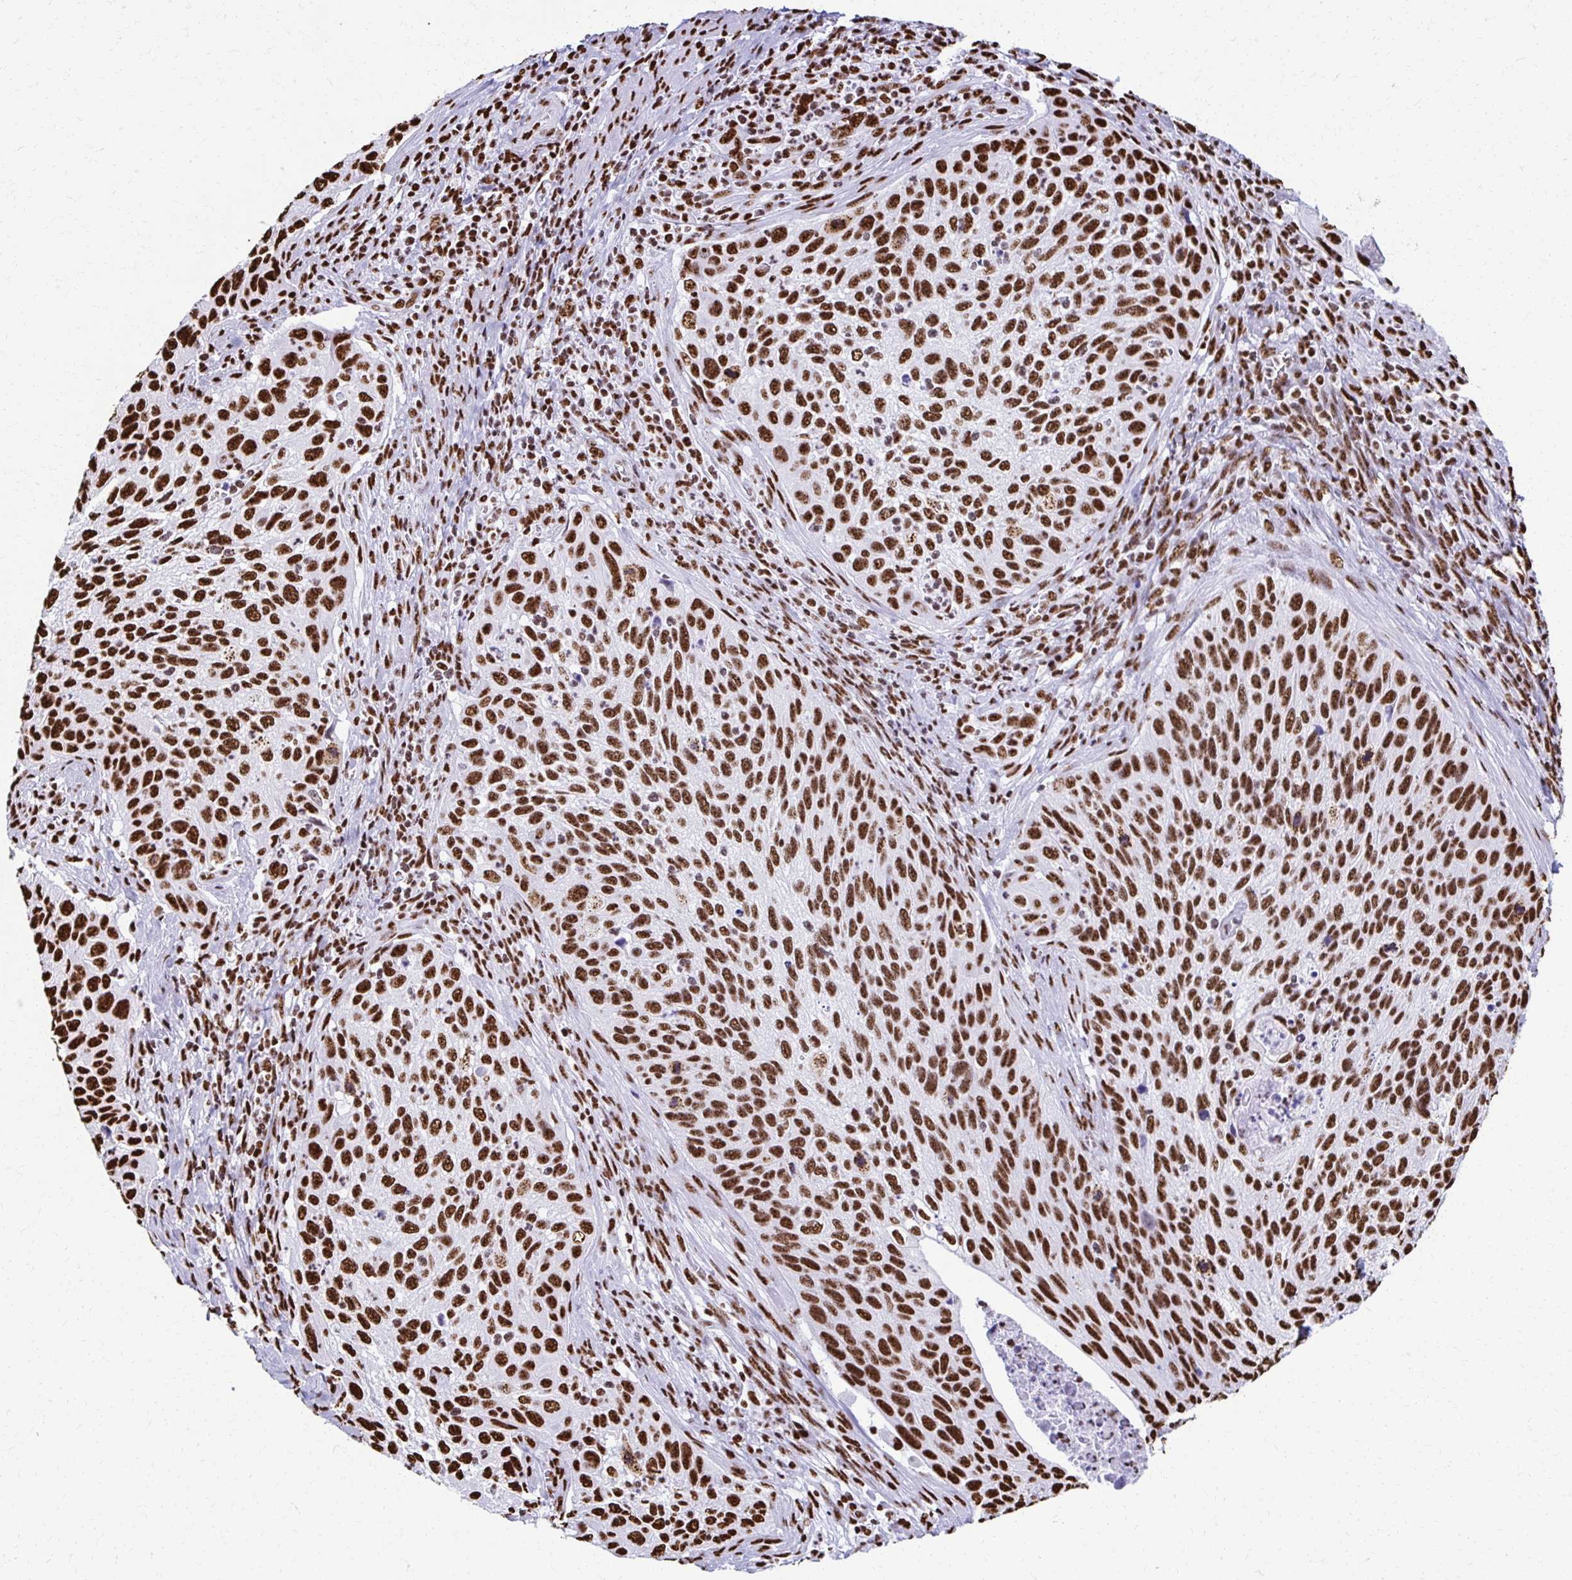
{"staining": {"intensity": "strong", "quantity": ">75%", "location": "nuclear"}, "tissue": "cervical cancer", "cell_type": "Tumor cells", "image_type": "cancer", "snomed": [{"axis": "morphology", "description": "Squamous cell carcinoma, NOS"}, {"axis": "topography", "description": "Cervix"}], "caption": "Protein analysis of cervical cancer tissue demonstrates strong nuclear expression in approximately >75% of tumor cells. (Brightfield microscopy of DAB IHC at high magnification).", "gene": "NONO", "patient": {"sex": "female", "age": 70}}